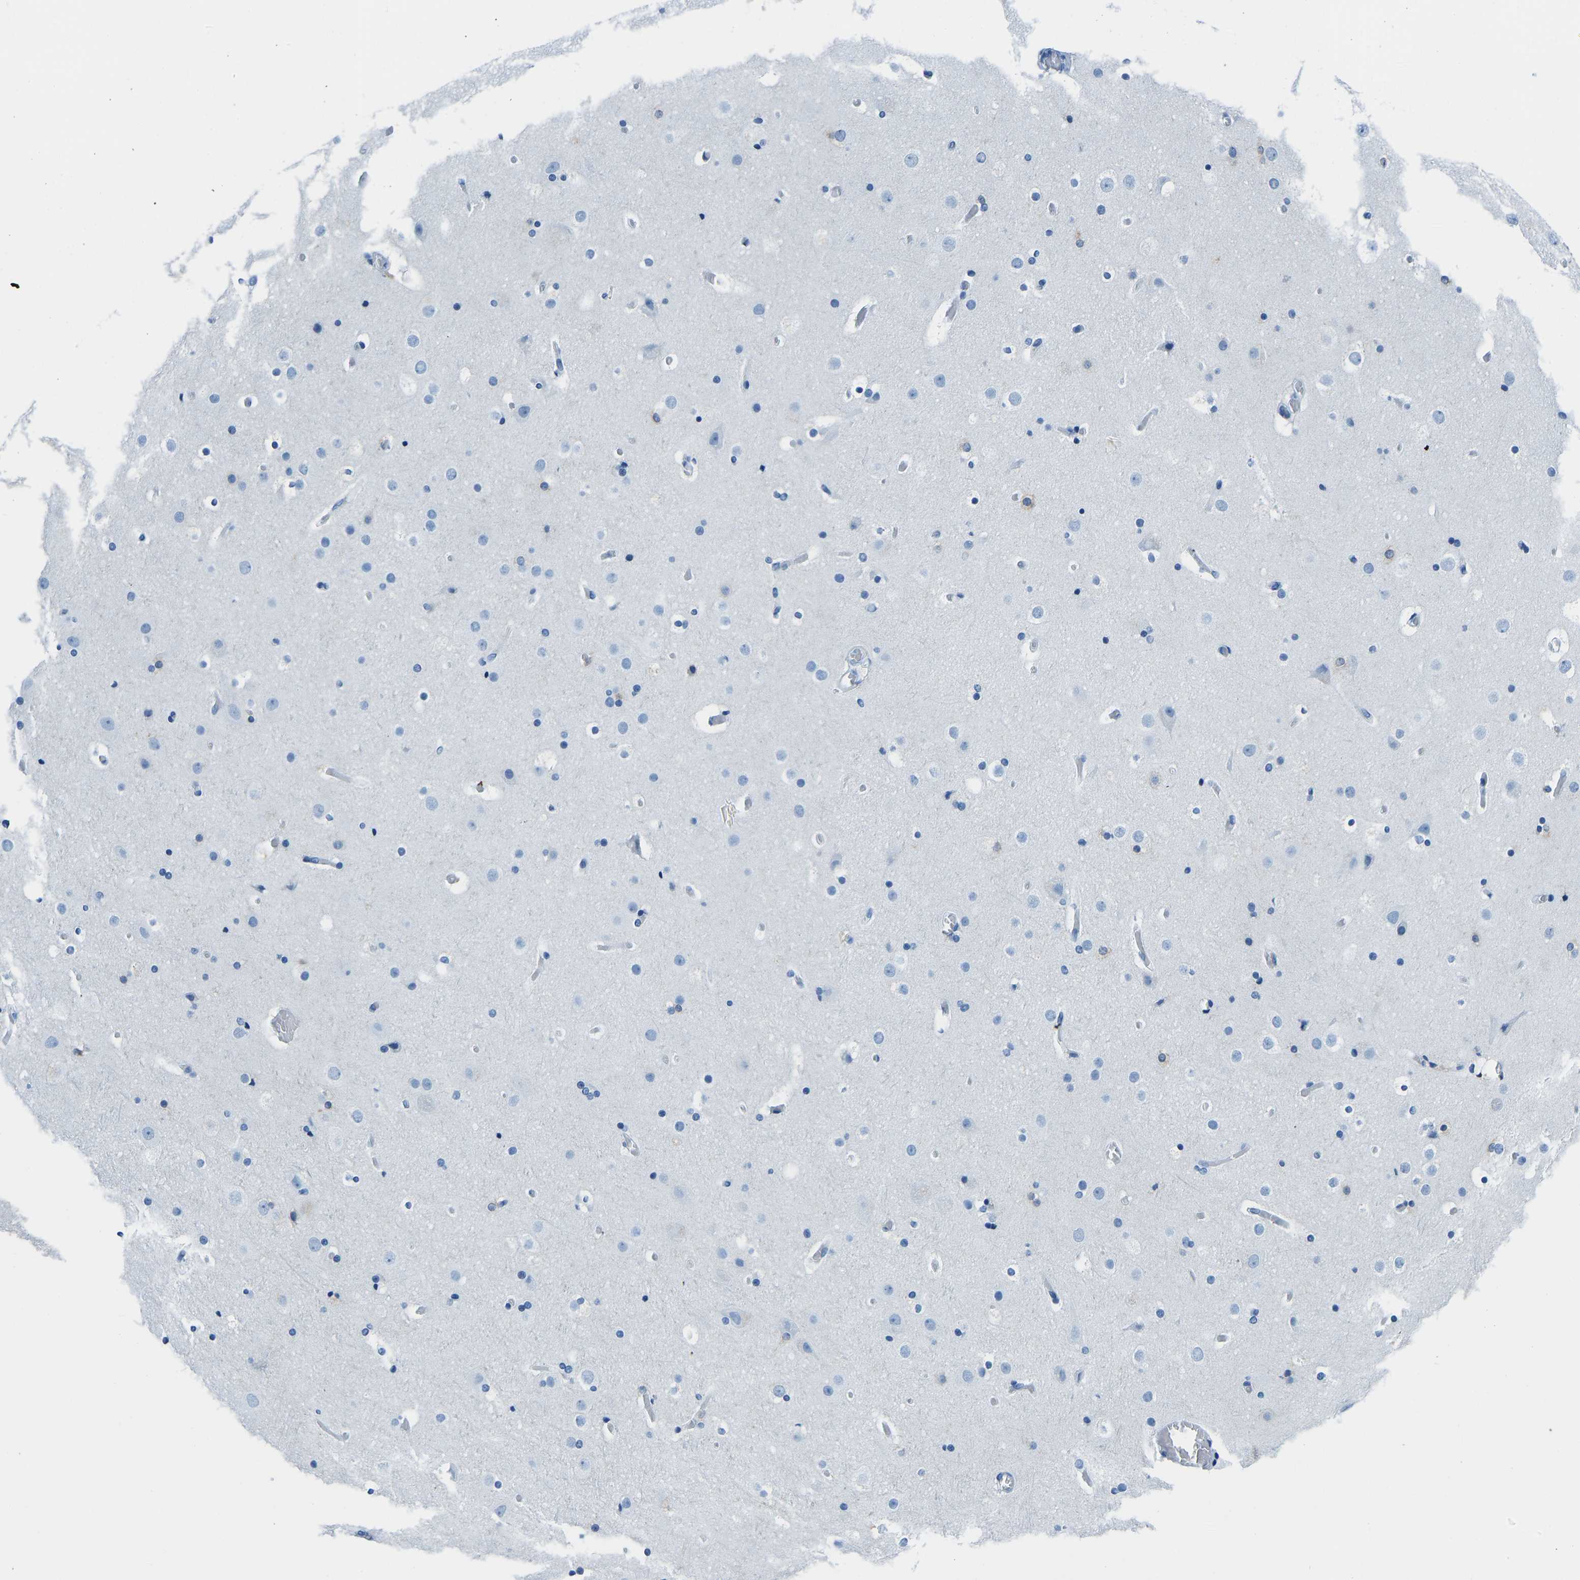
{"staining": {"intensity": "negative", "quantity": "none", "location": "none"}, "tissue": "cerebral cortex", "cell_type": "Endothelial cells", "image_type": "normal", "snomed": [{"axis": "morphology", "description": "Normal tissue, NOS"}, {"axis": "topography", "description": "Cerebral cortex"}], "caption": "Immunohistochemical staining of unremarkable human cerebral cortex displays no significant positivity in endothelial cells. (DAB (3,3'-diaminobenzidine) IHC with hematoxylin counter stain).", "gene": "SERPINB3", "patient": {"sex": "male", "age": 57}}